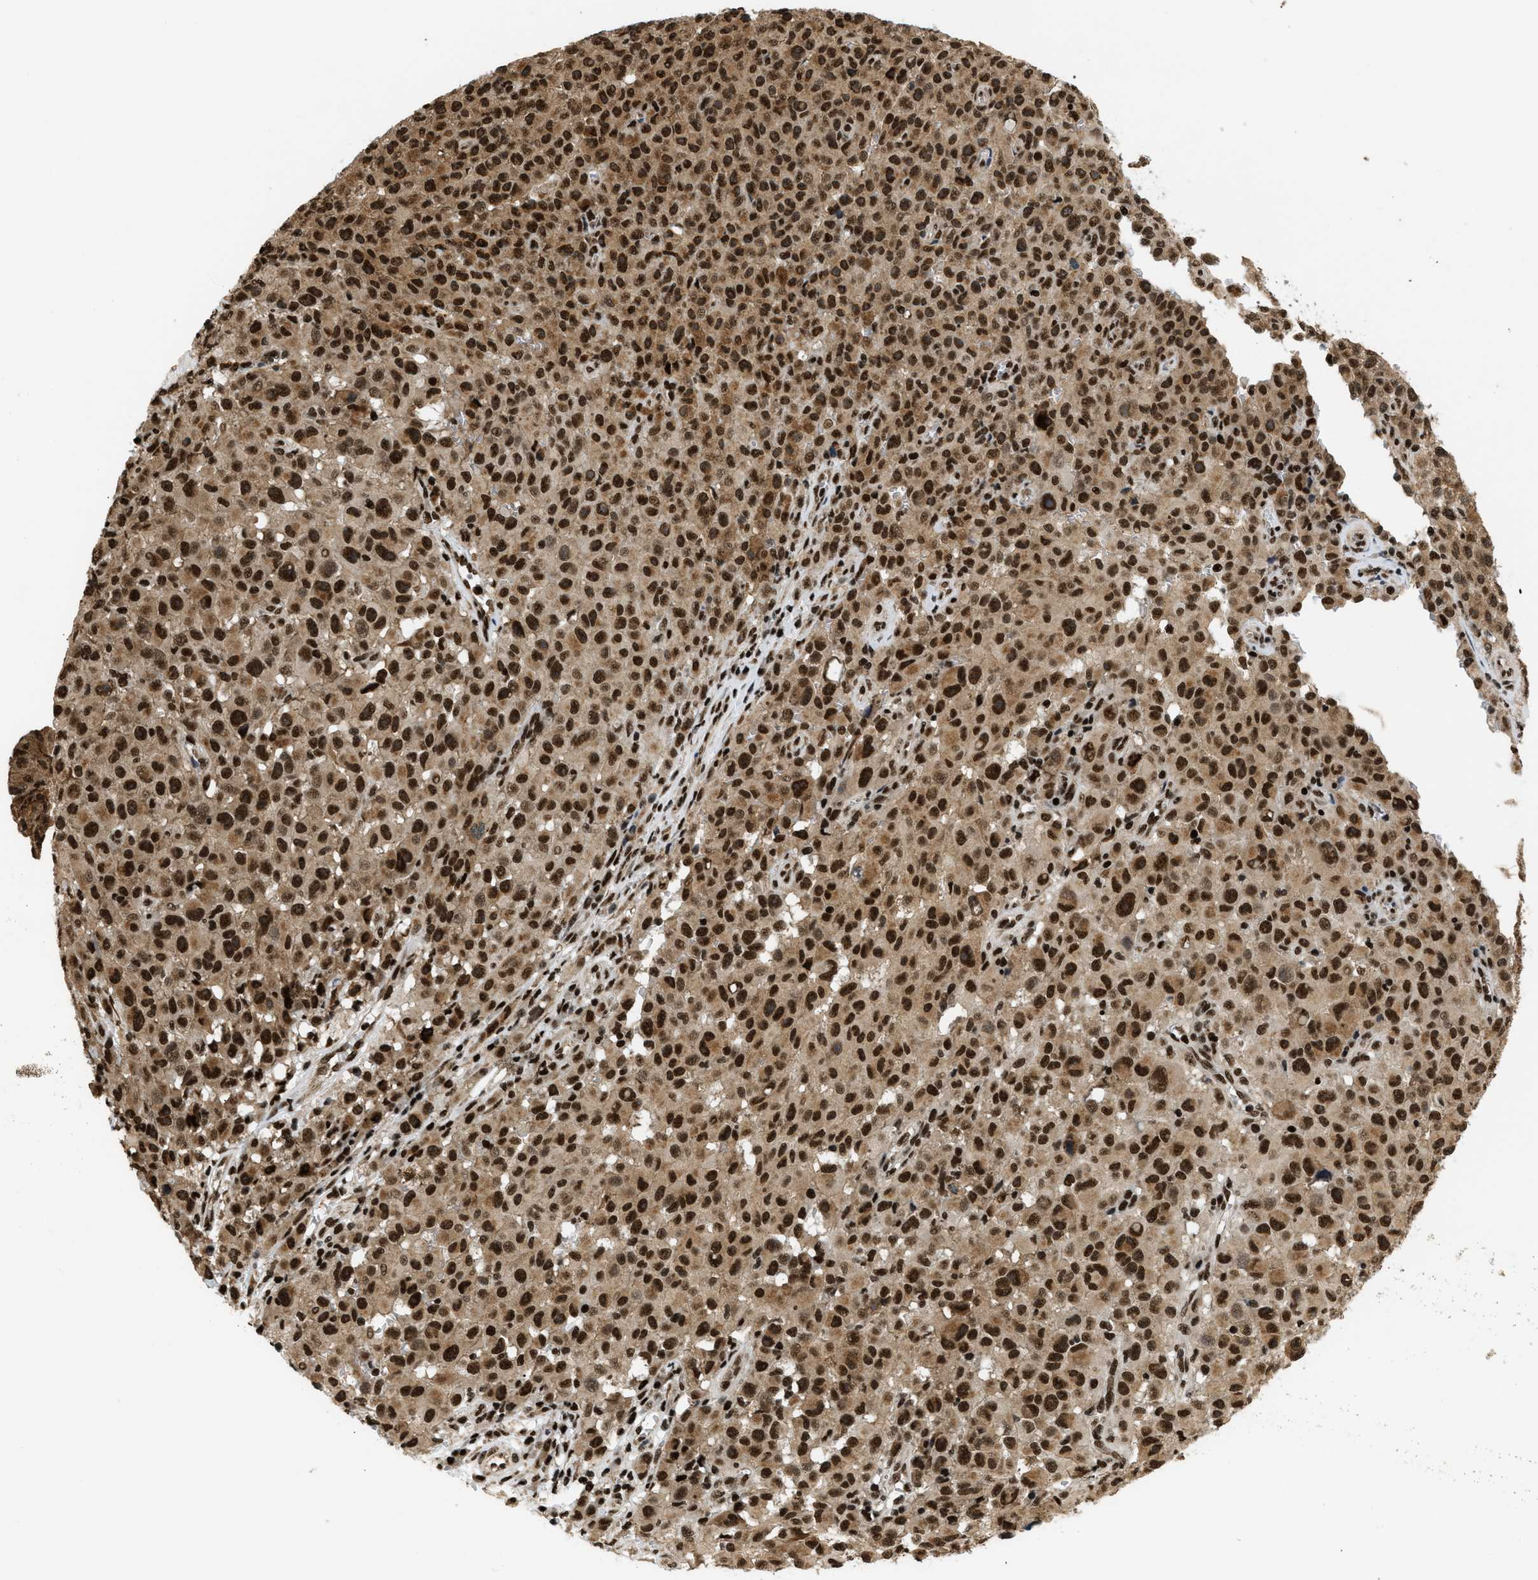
{"staining": {"intensity": "strong", "quantity": ">75%", "location": "cytoplasmic/membranous,nuclear"}, "tissue": "melanoma", "cell_type": "Tumor cells", "image_type": "cancer", "snomed": [{"axis": "morphology", "description": "Malignant melanoma, NOS"}, {"axis": "topography", "description": "Skin"}], "caption": "The micrograph displays staining of melanoma, revealing strong cytoplasmic/membranous and nuclear protein expression (brown color) within tumor cells.", "gene": "RBM5", "patient": {"sex": "female", "age": 82}}